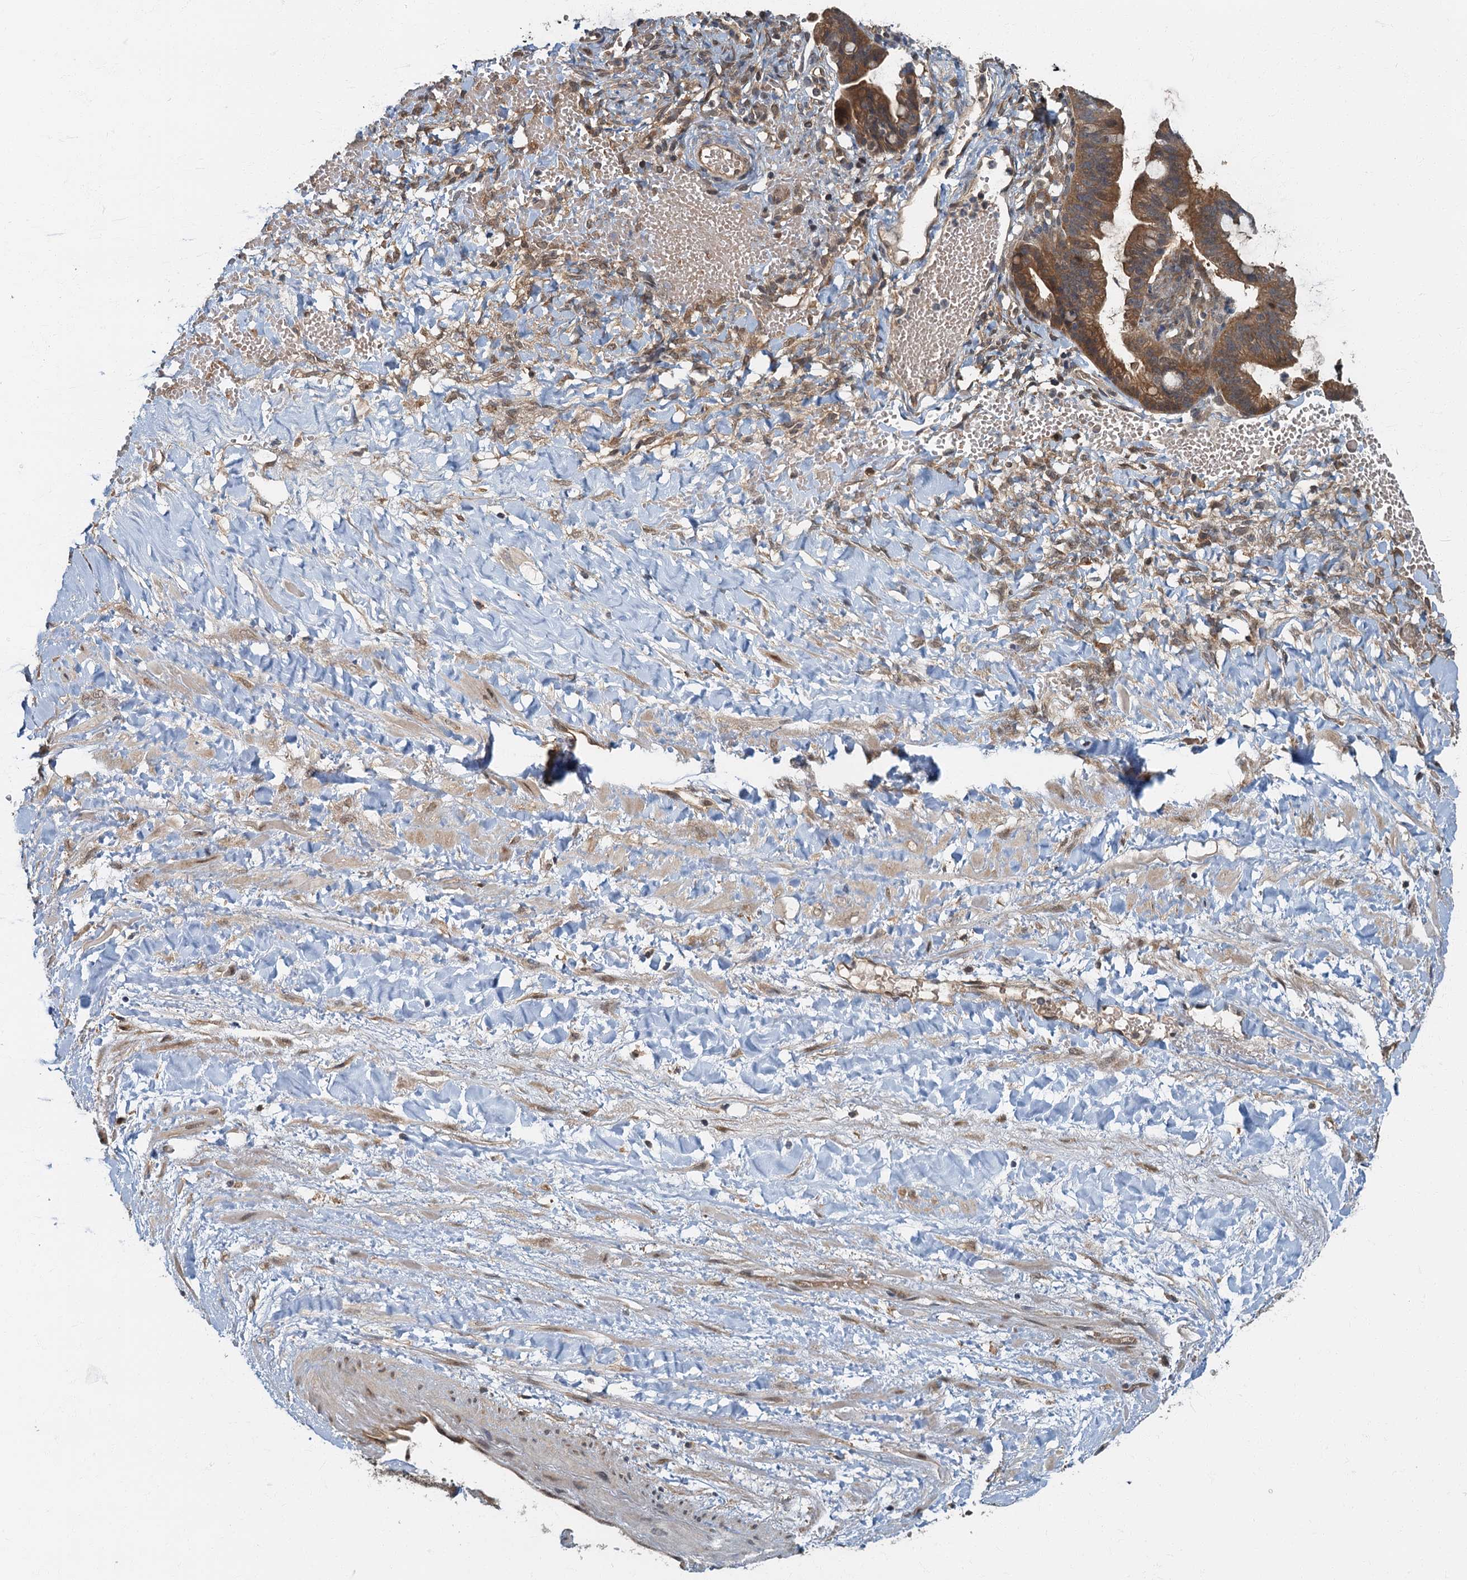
{"staining": {"intensity": "moderate", "quantity": ">75%", "location": "cytoplasmic/membranous"}, "tissue": "ovarian cancer", "cell_type": "Tumor cells", "image_type": "cancer", "snomed": [{"axis": "morphology", "description": "Cystadenocarcinoma, mucinous, NOS"}, {"axis": "topography", "description": "Ovary"}], "caption": "IHC (DAB) staining of ovarian cancer exhibits moderate cytoplasmic/membranous protein positivity in approximately >75% of tumor cells.", "gene": "TBCK", "patient": {"sex": "female", "age": 73}}